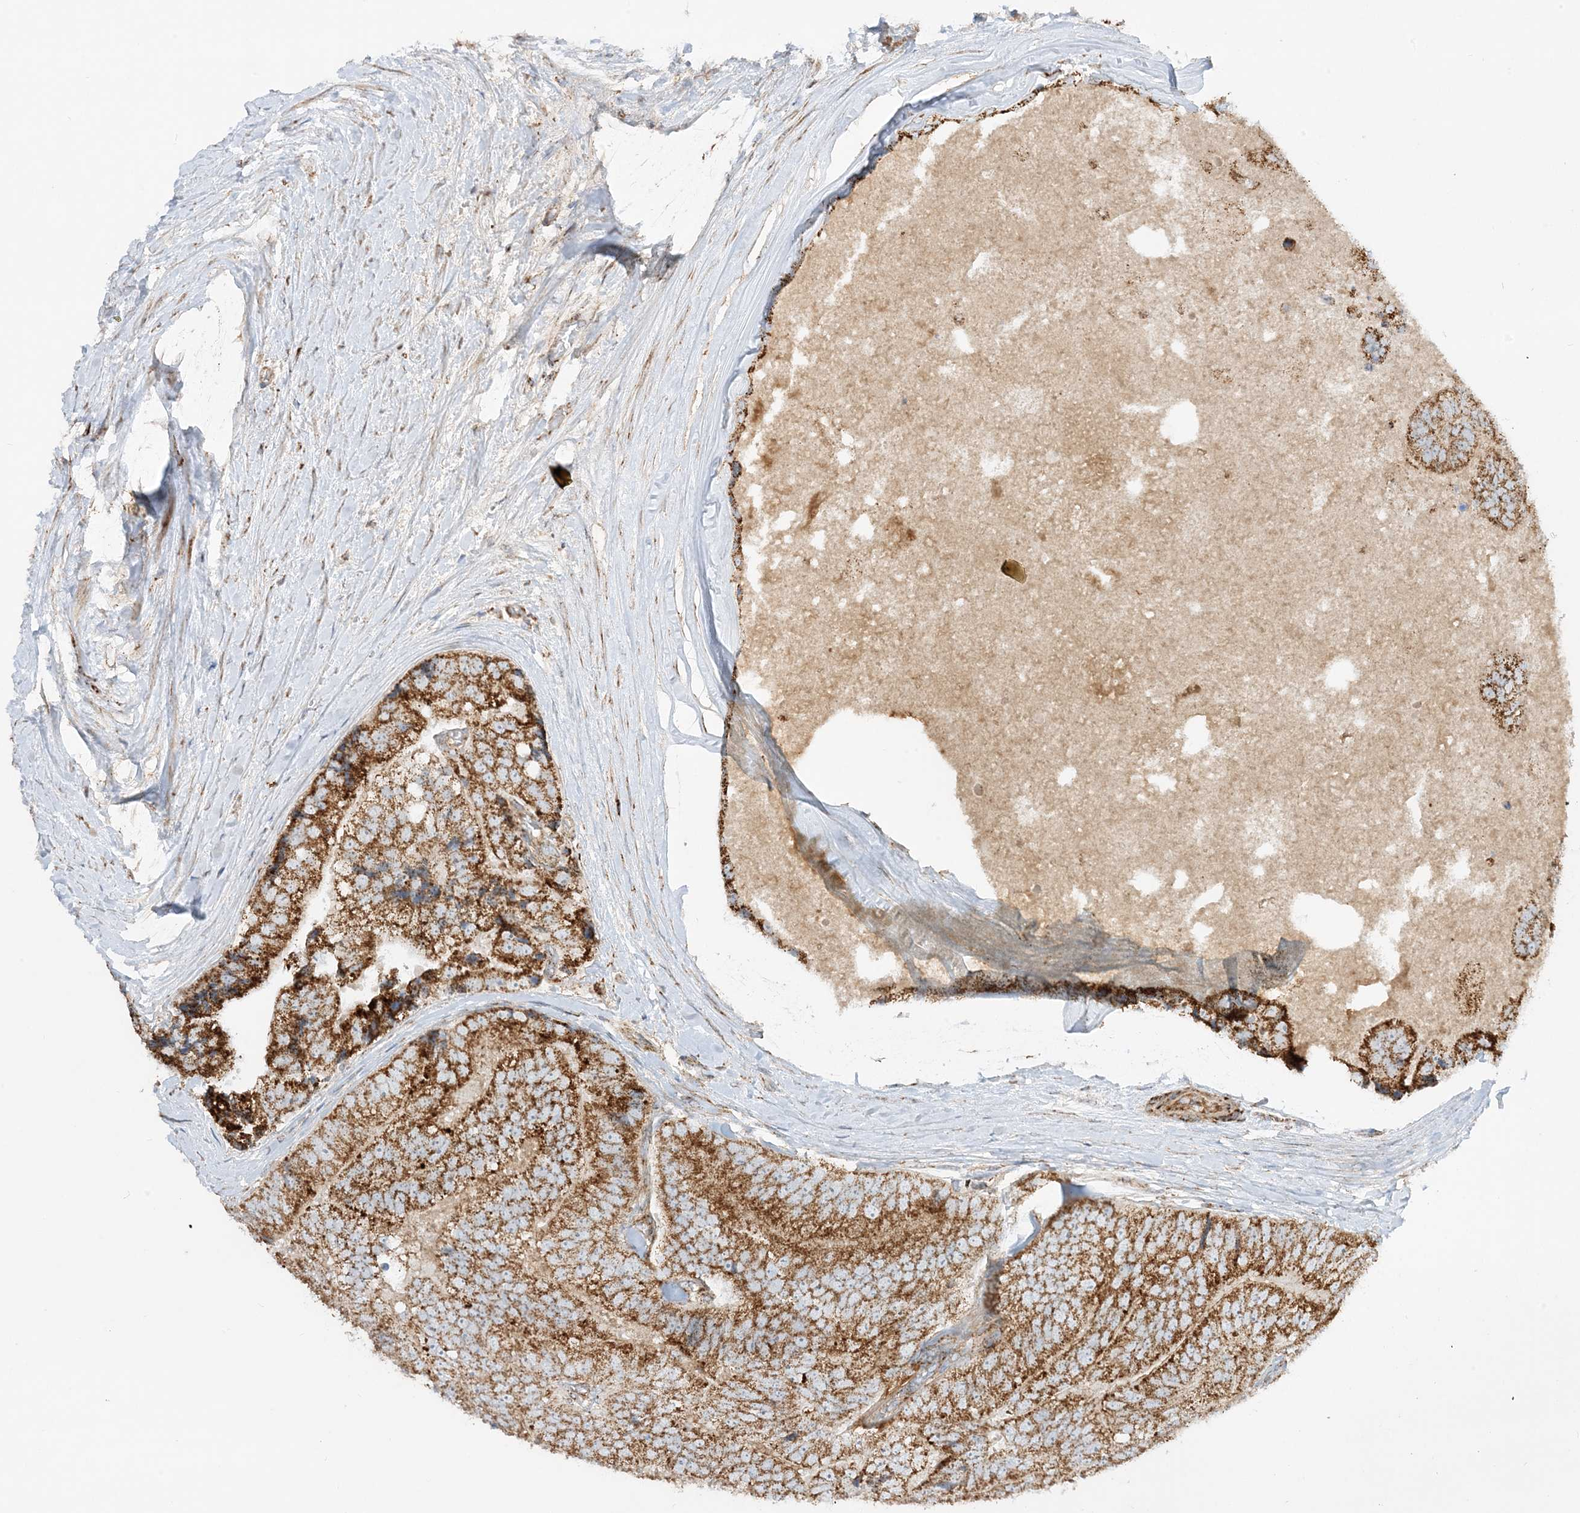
{"staining": {"intensity": "strong", "quantity": ">75%", "location": "cytoplasmic/membranous"}, "tissue": "prostate cancer", "cell_type": "Tumor cells", "image_type": "cancer", "snomed": [{"axis": "morphology", "description": "Adenocarcinoma, High grade"}, {"axis": "topography", "description": "Prostate"}], "caption": "Immunohistochemistry (IHC) histopathology image of prostate cancer stained for a protein (brown), which exhibits high levels of strong cytoplasmic/membranous staining in approximately >75% of tumor cells.", "gene": "NDUFAF3", "patient": {"sex": "male", "age": 70}}